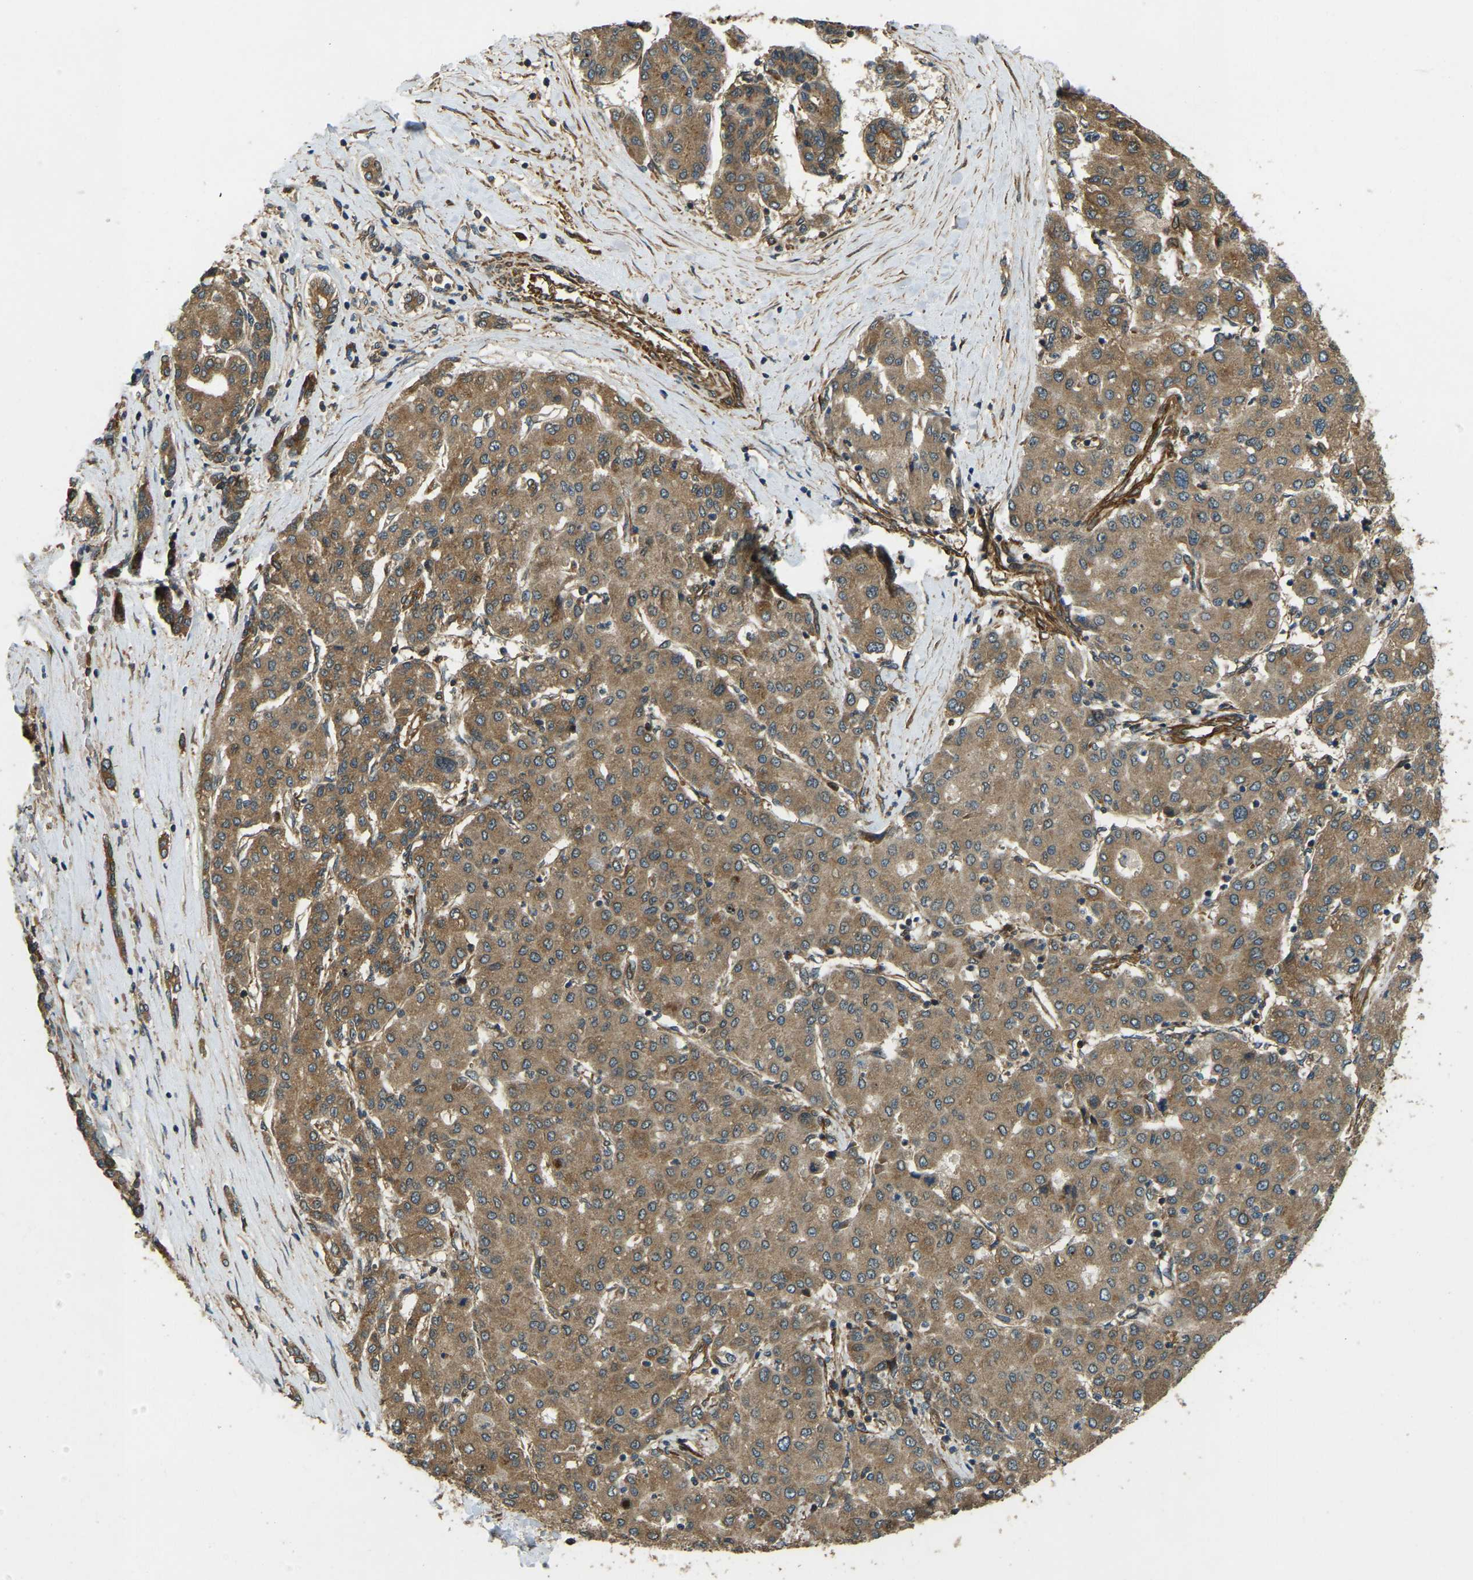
{"staining": {"intensity": "moderate", "quantity": ">75%", "location": "cytoplasmic/membranous"}, "tissue": "liver cancer", "cell_type": "Tumor cells", "image_type": "cancer", "snomed": [{"axis": "morphology", "description": "Carcinoma, Hepatocellular, NOS"}, {"axis": "topography", "description": "Liver"}], "caption": "Immunohistochemistry (IHC) micrograph of neoplastic tissue: human hepatocellular carcinoma (liver) stained using IHC demonstrates medium levels of moderate protein expression localized specifically in the cytoplasmic/membranous of tumor cells, appearing as a cytoplasmic/membranous brown color.", "gene": "ERGIC1", "patient": {"sex": "male", "age": 65}}